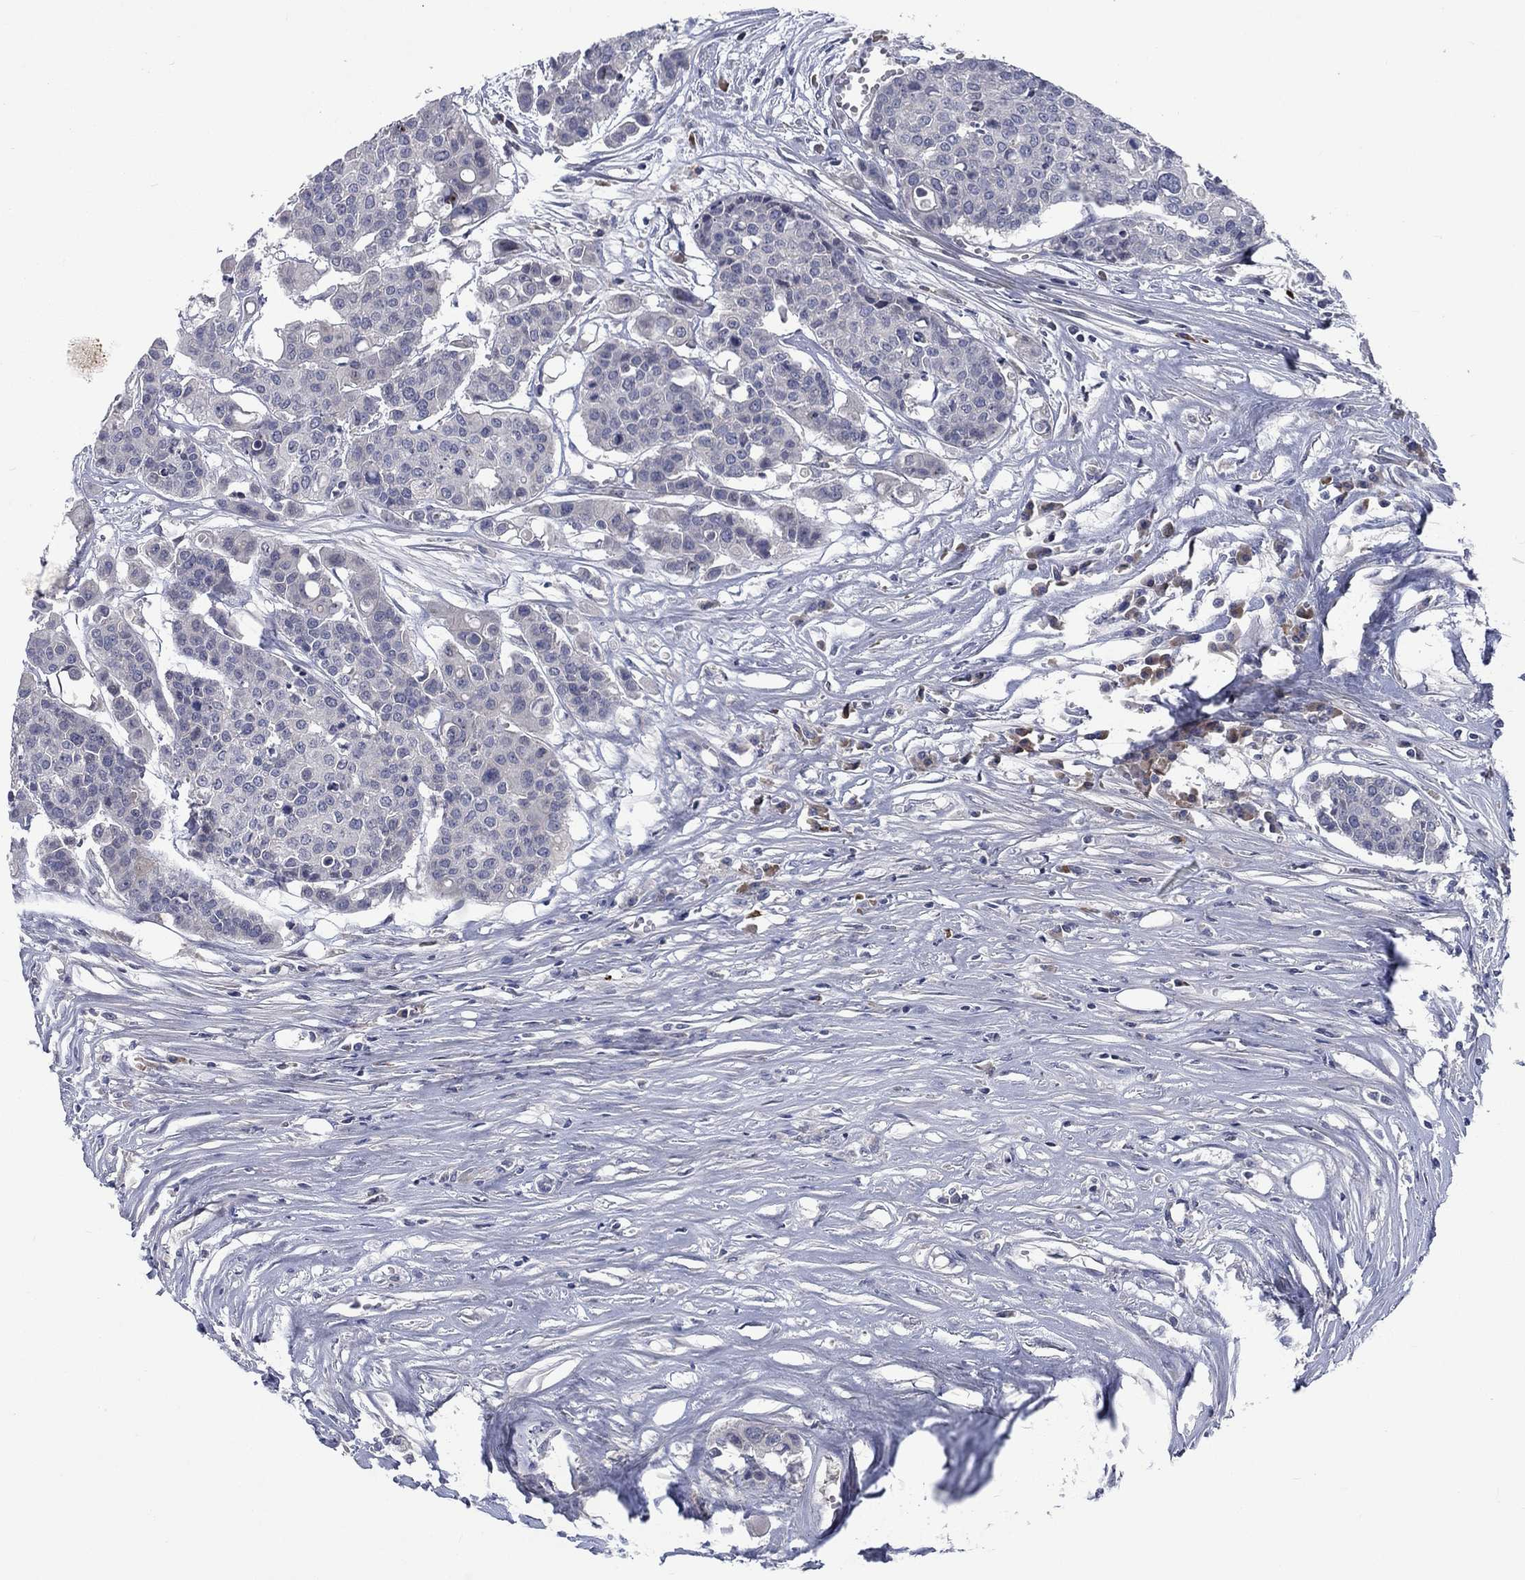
{"staining": {"intensity": "negative", "quantity": "none", "location": "none"}, "tissue": "carcinoid", "cell_type": "Tumor cells", "image_type": "cancer", "snomed": [{"axis": "morphology", "description": "Carcinoid, malignant, NOS"}, {"axis": "topography", "description": "Colon"}], "caption": "This is an immunohistochemistry (IHC) image of human carcinoid (malignant). There is no positivity in tumor cells.", "gene": "CACNA1A", "patient": {"sex": "male", "age": 81}}